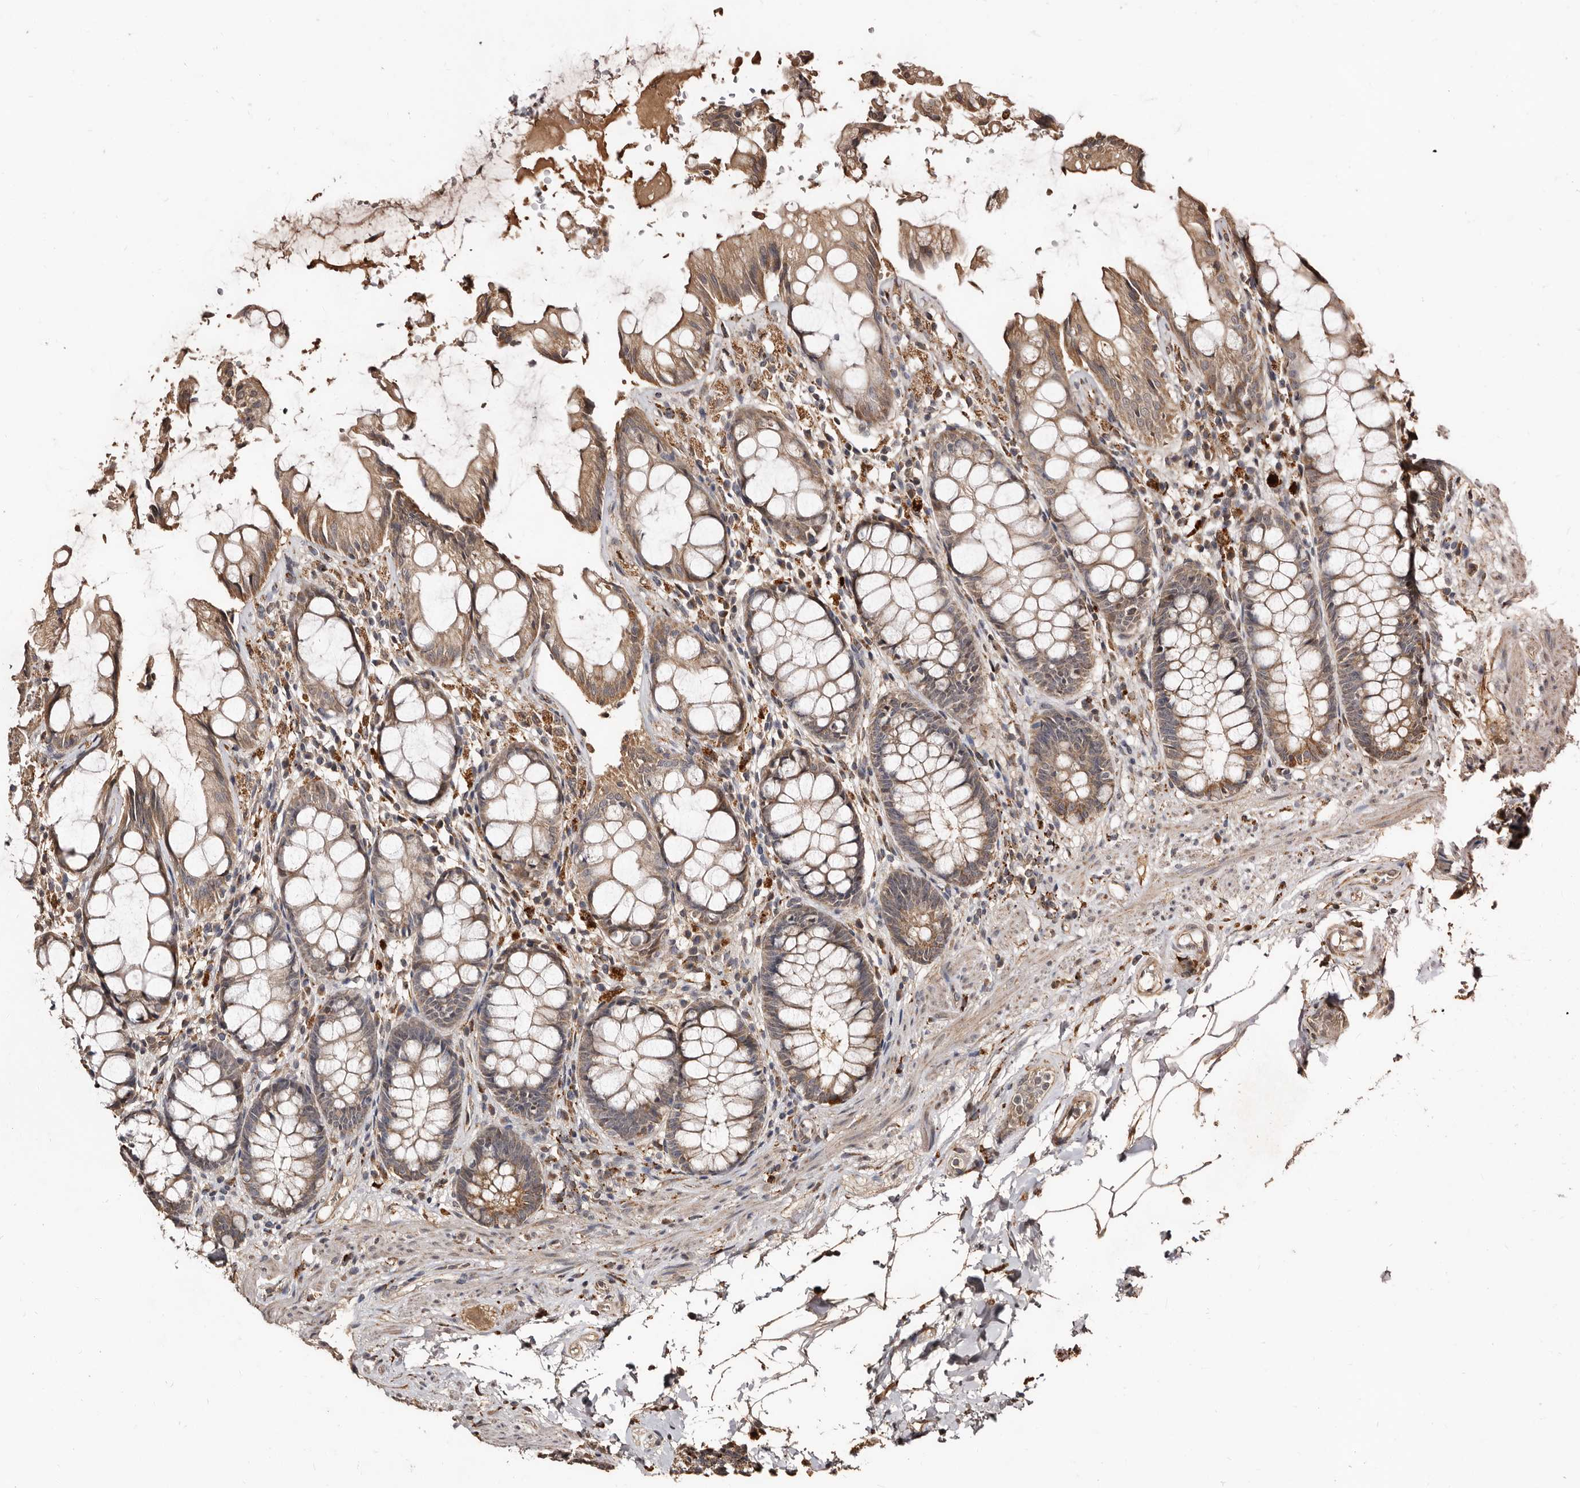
{"staining": {"intensity": "moderate", "quantity": ">75%", "location": "cytoplasmic/membranous"}, "tissue": "rectum", "cell_type": "Glandular cells", "image_type": "normal", "snomed": [{"axis": "morphology", "description": "Normal tissue, NOS"}, {"axis": "topography", "description": "Rectum"}], "caption": "The photomicrograph shows immunohistochemical staining of unremarkable rectum. There is moderate cytoplasmic/membranous positivity is seen in about >75% of glandular cells.", "gene": "AKAP7", "patient": {"sex": "male", "age": 64}}